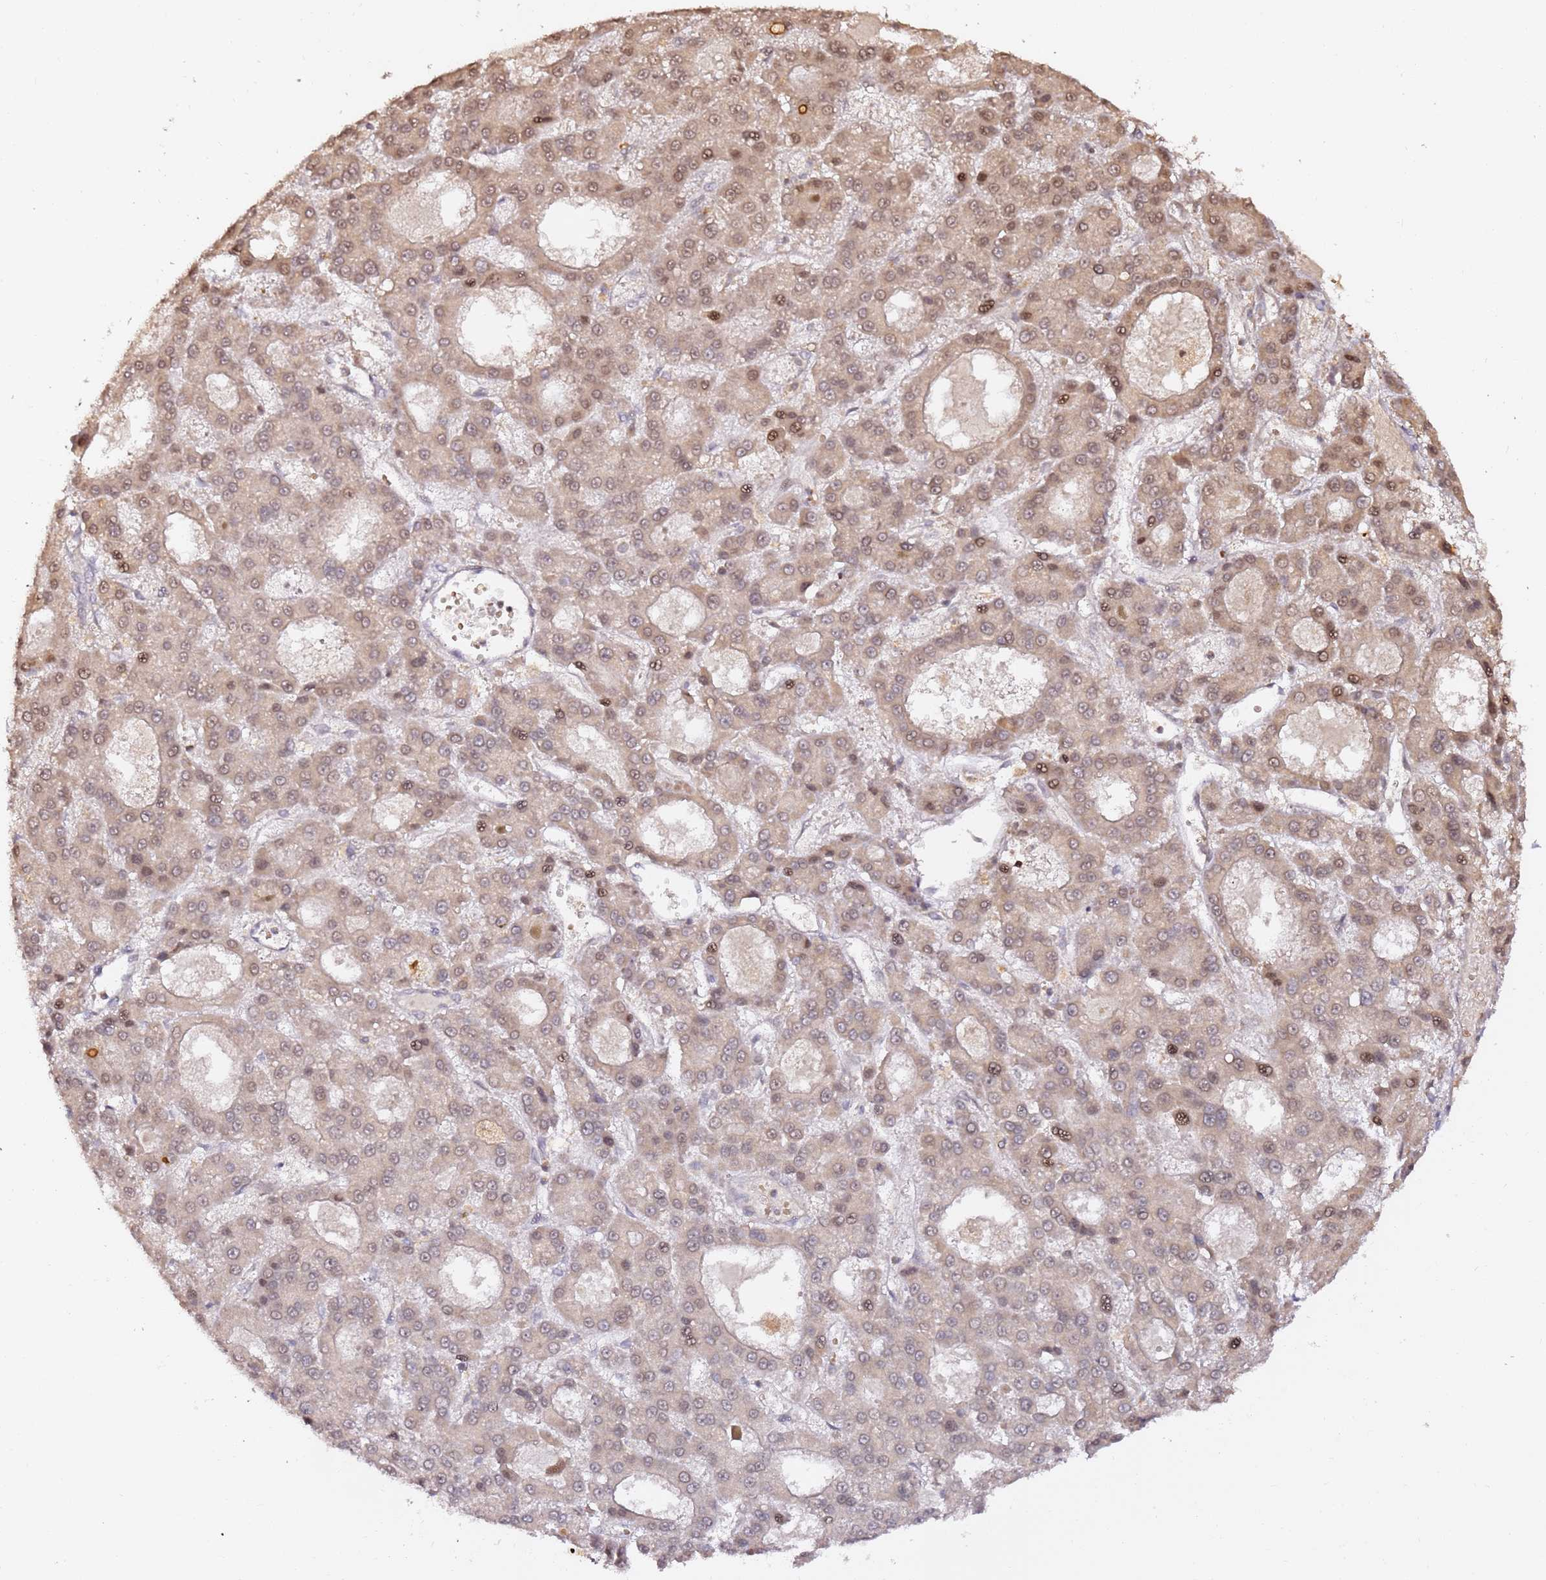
{"staining": {"intensity": "moderate", "quantity": "25%-75%", "location": "cytoplasmic/membranous,nuclear"}, "tissue": "liver cancer", "cell_type": "Tumor cells", "image_type": "cancer", "snomed": [{"axis": "morphology", "description": "Carcinoma, Hepatocellular, NOS"}, {"axis": "topography", "description": "Liver"}], "caption": "Immunohistochemical staining of hepatocellular carcinoma (liver) displays medium levels of moderate cytoplasmic/membranous and nuclear expression in about 25%-75% of tumor cells. The protein is shown in brown color, while the nuclei are stained blue.", "gene": "OR5V1", "patient": {"sex": "male", "age": 70}}